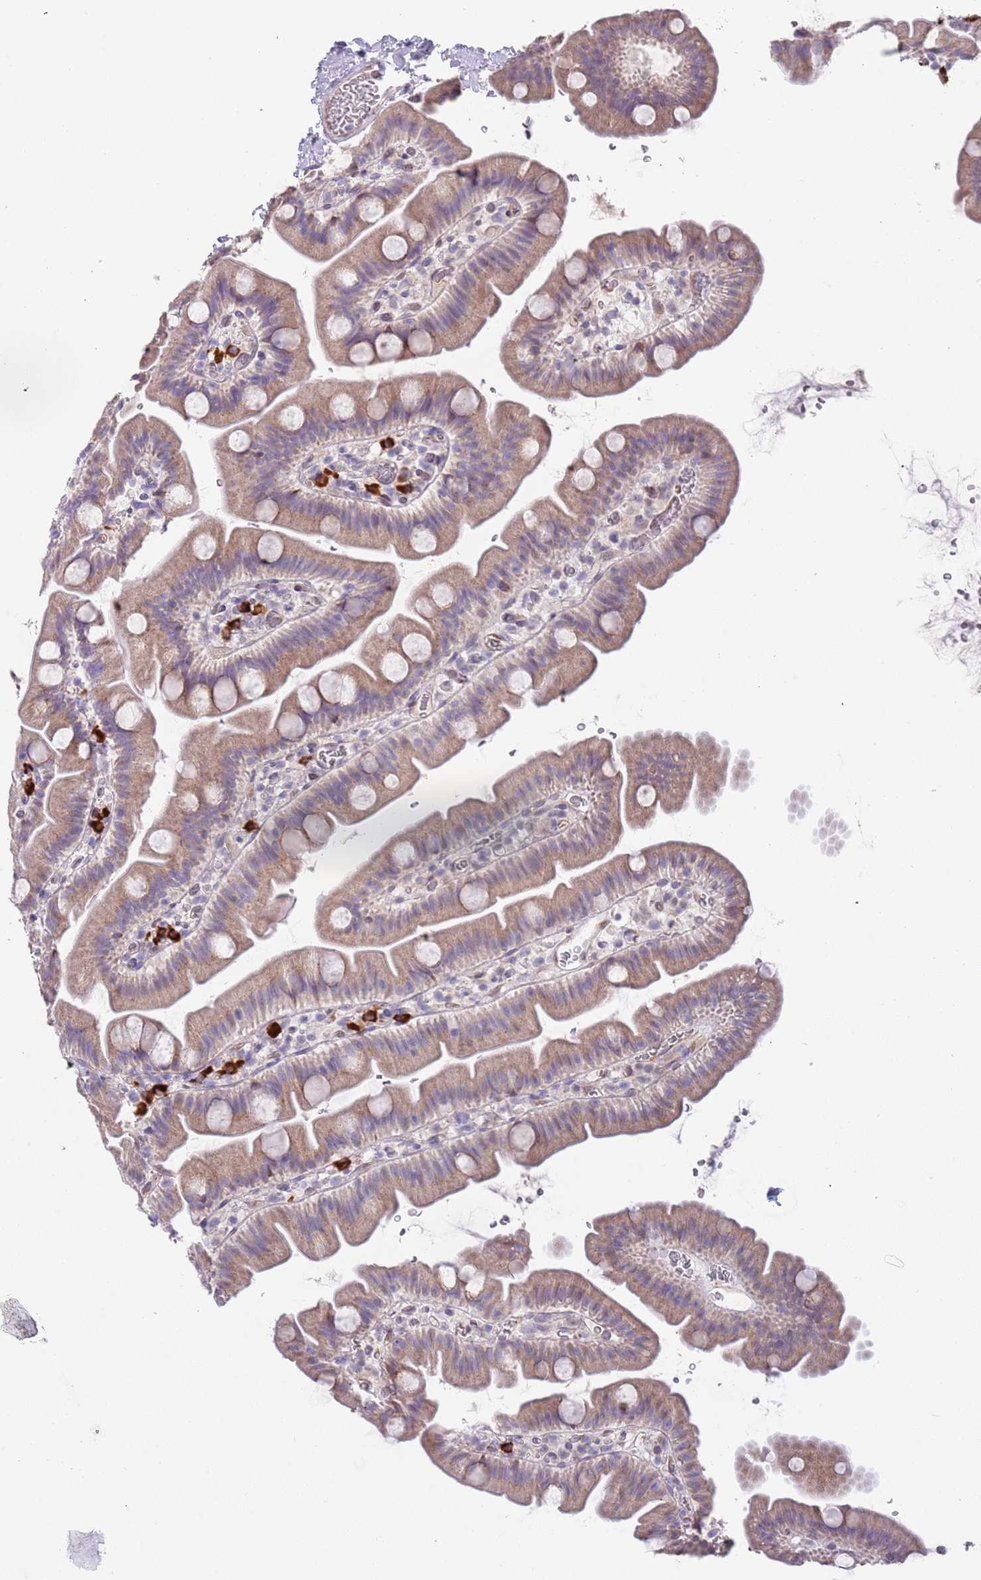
{"staining": {"intensity": "weak", "quantity": "25%-75%", "location": "cytoplasmic/membranous"}, "tissue": "small intestine", "cell_type": "Glandular cells", "image_type": "normal", "snomed": [{"axis": "morphology", "description": "Normal tissue, NOS"}, {"axis": "topography", "description": "Small intestine"}], "caption": "This image demonstrates immunohistochemistry (IHC) staining of benign small intestine, with low weak cytoplasmic/membranous positivity in approximately 25%-75% of glandular cells.", "gene": "TNRC6C", "patient": {"sex": "female", "age": 68}}